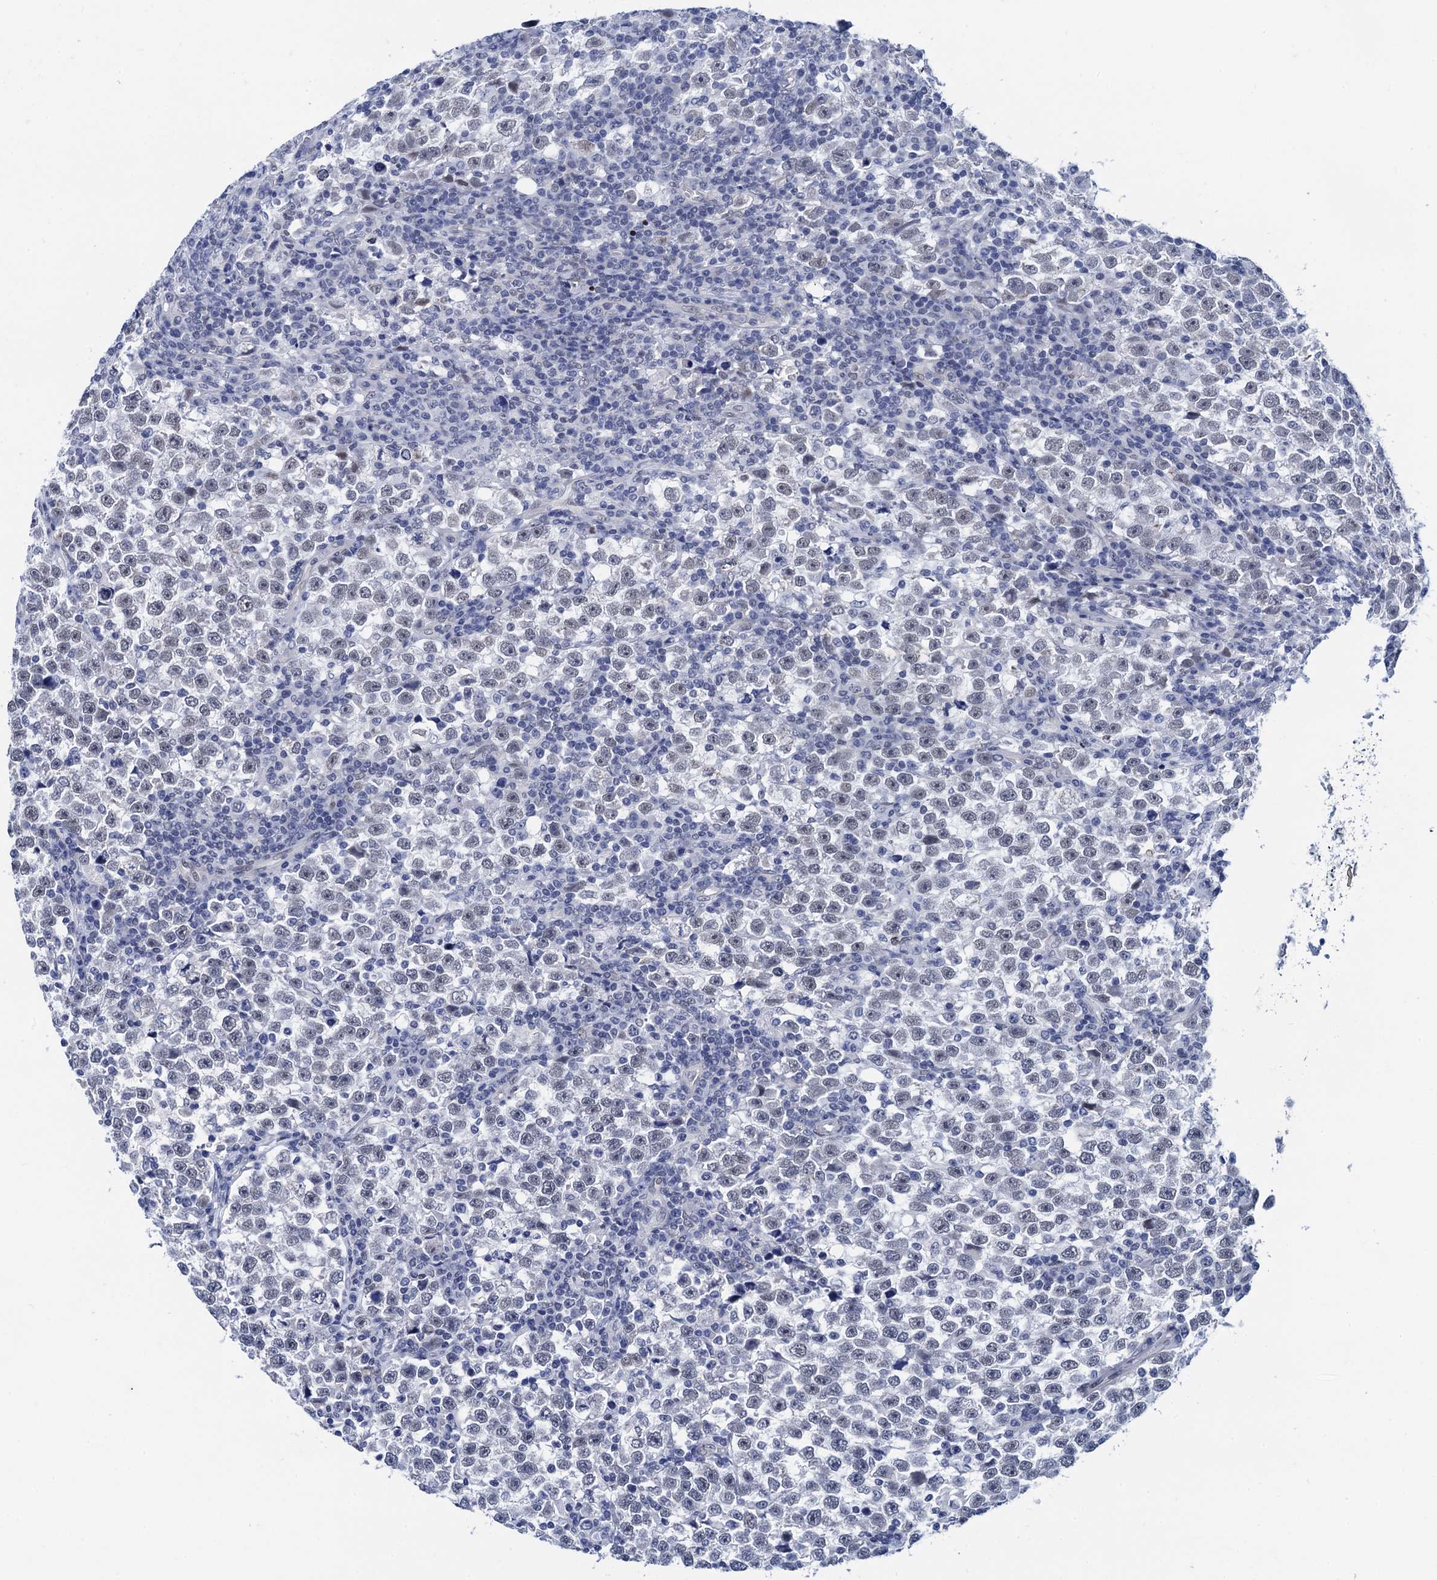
{"staining": {"intensity": "negative", "quantity": "none", "location": "none"}, "tissue": "testis cancer", "cell_type": "Tumor cells", "image_type": "cancer", "snomed": [{"axis": "morphology", "description": "Normal tissue, NOS"}, {"axis": "morphology", "description": "Seminoma, NOS"}, {"axis": "topography", "description": "Testis"}], "caption": "This is an immunohistochemistry (IHC) photomicrograph of seminoma (testis). There is no positivity in tumor cells.", "gene": "C16orf87", "patient": {"sex": "male", "age": 43}}